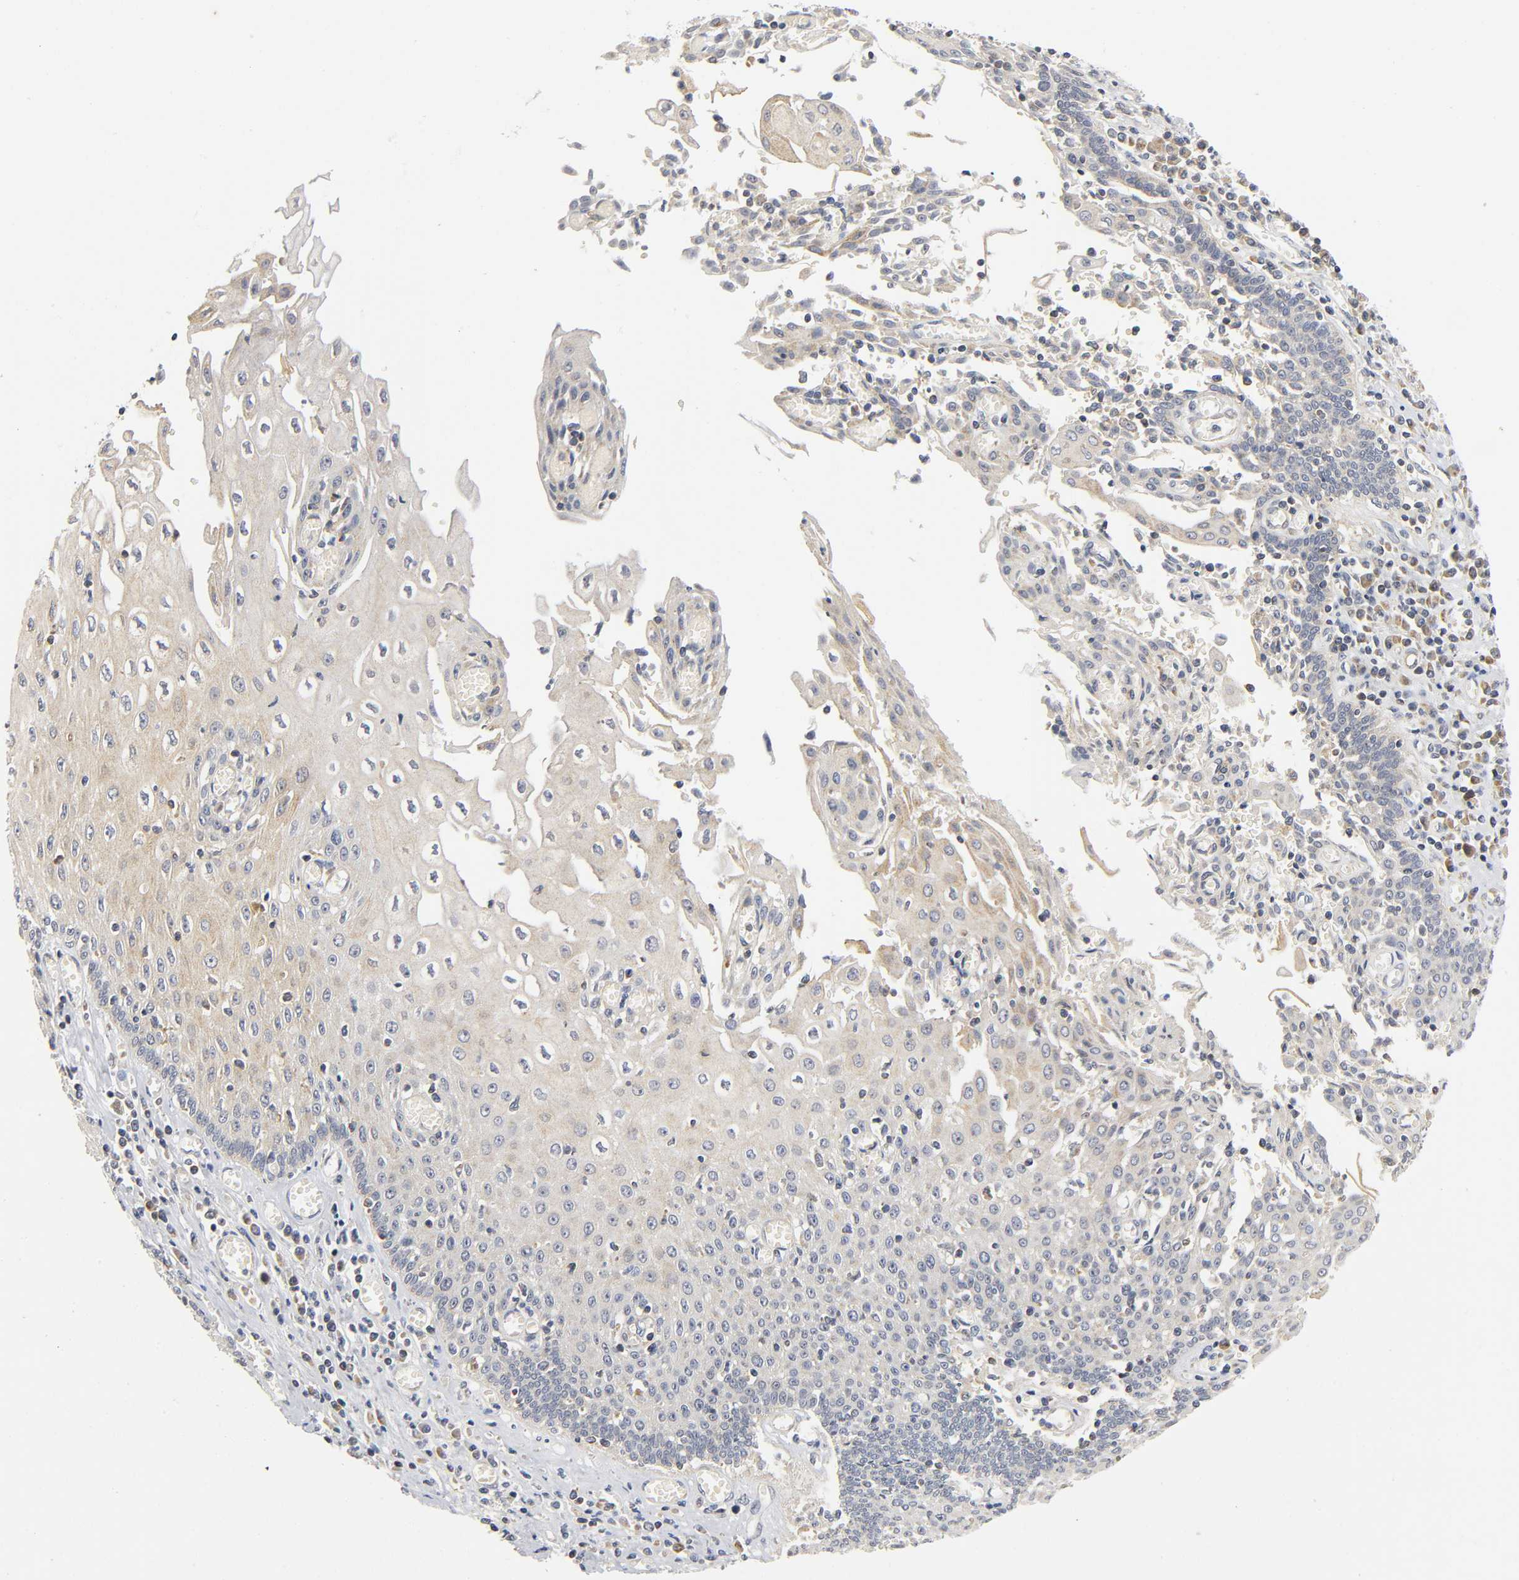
{"staining": {"intensity": "weak", "quantity": ">75%", "location": "cytoplasmic/membranous"}, "tissue": "esophagus", "cell_type": "Squamous epithelial cells", "image_type": "normal", "snomed": [{"axis": "morphology", "description": "Normal tissue, NOS"}, {"axis": "morphology", "description": "Squamous cell carcinoma, NOS"}, {"axis": "topography", "description": "Esophagus"}], "caption": "Esophagus stained for a protein reveals weak cytoplasmic/membranous positivity in squamous epithelial cells. Using DAB (brown) and hematoxylin (blue) stains, captured at high magnification using brightfield microscopy.", "gene": "NRP1", "patient": {"sex": "male", "age": 65}}